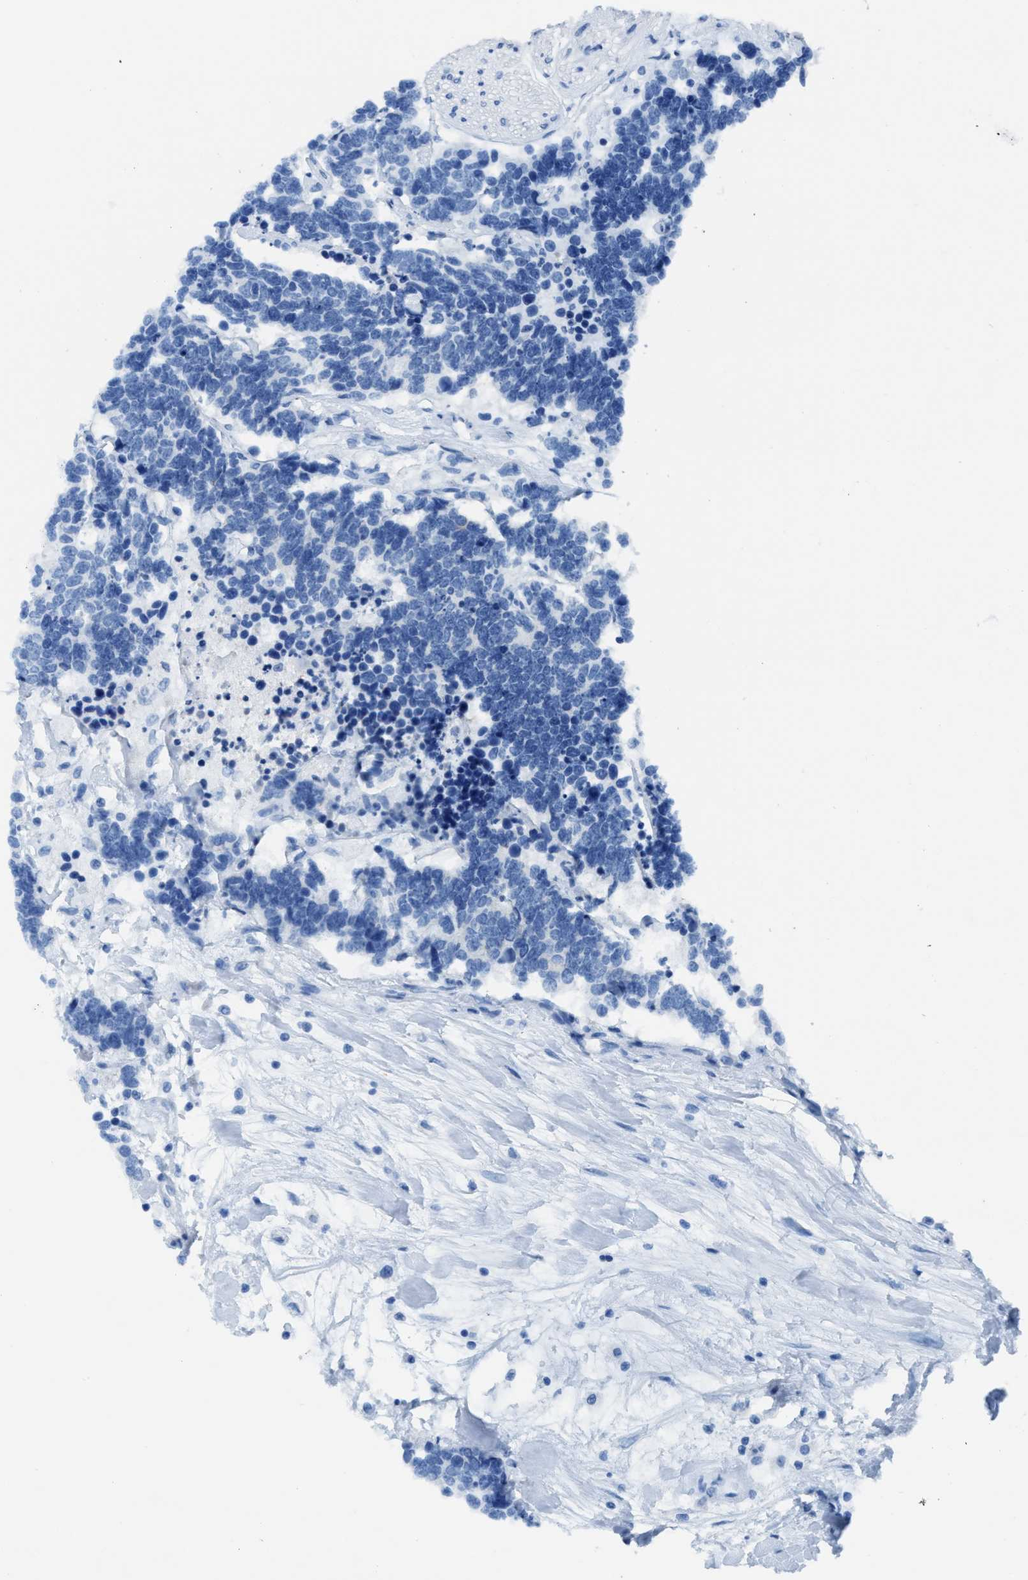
{"staining": {"intensity": "negative", "quantity": "none", "location": "none"}, "tissue": "carcinoid", "cell_type": "Tumor cells", "image_type": "cancer", "snomed": [{"axis": "morphology", "description": "Carcinoma, NOS"}, {"axis": "morphology", "description": "Carcinoid, malignant, NOS"}, {"axis": "topography", "description": "Urinary bladder"}], "caption": "Immunohistochemistry image of neoplastic tissue: malignant carcinoid stained with DAB (3,3'-diaminobenzidine) displays no significant protein expression in tumor cells.", "gene": "ASZ1", "patient": {"sex": "male", "age": 57}}